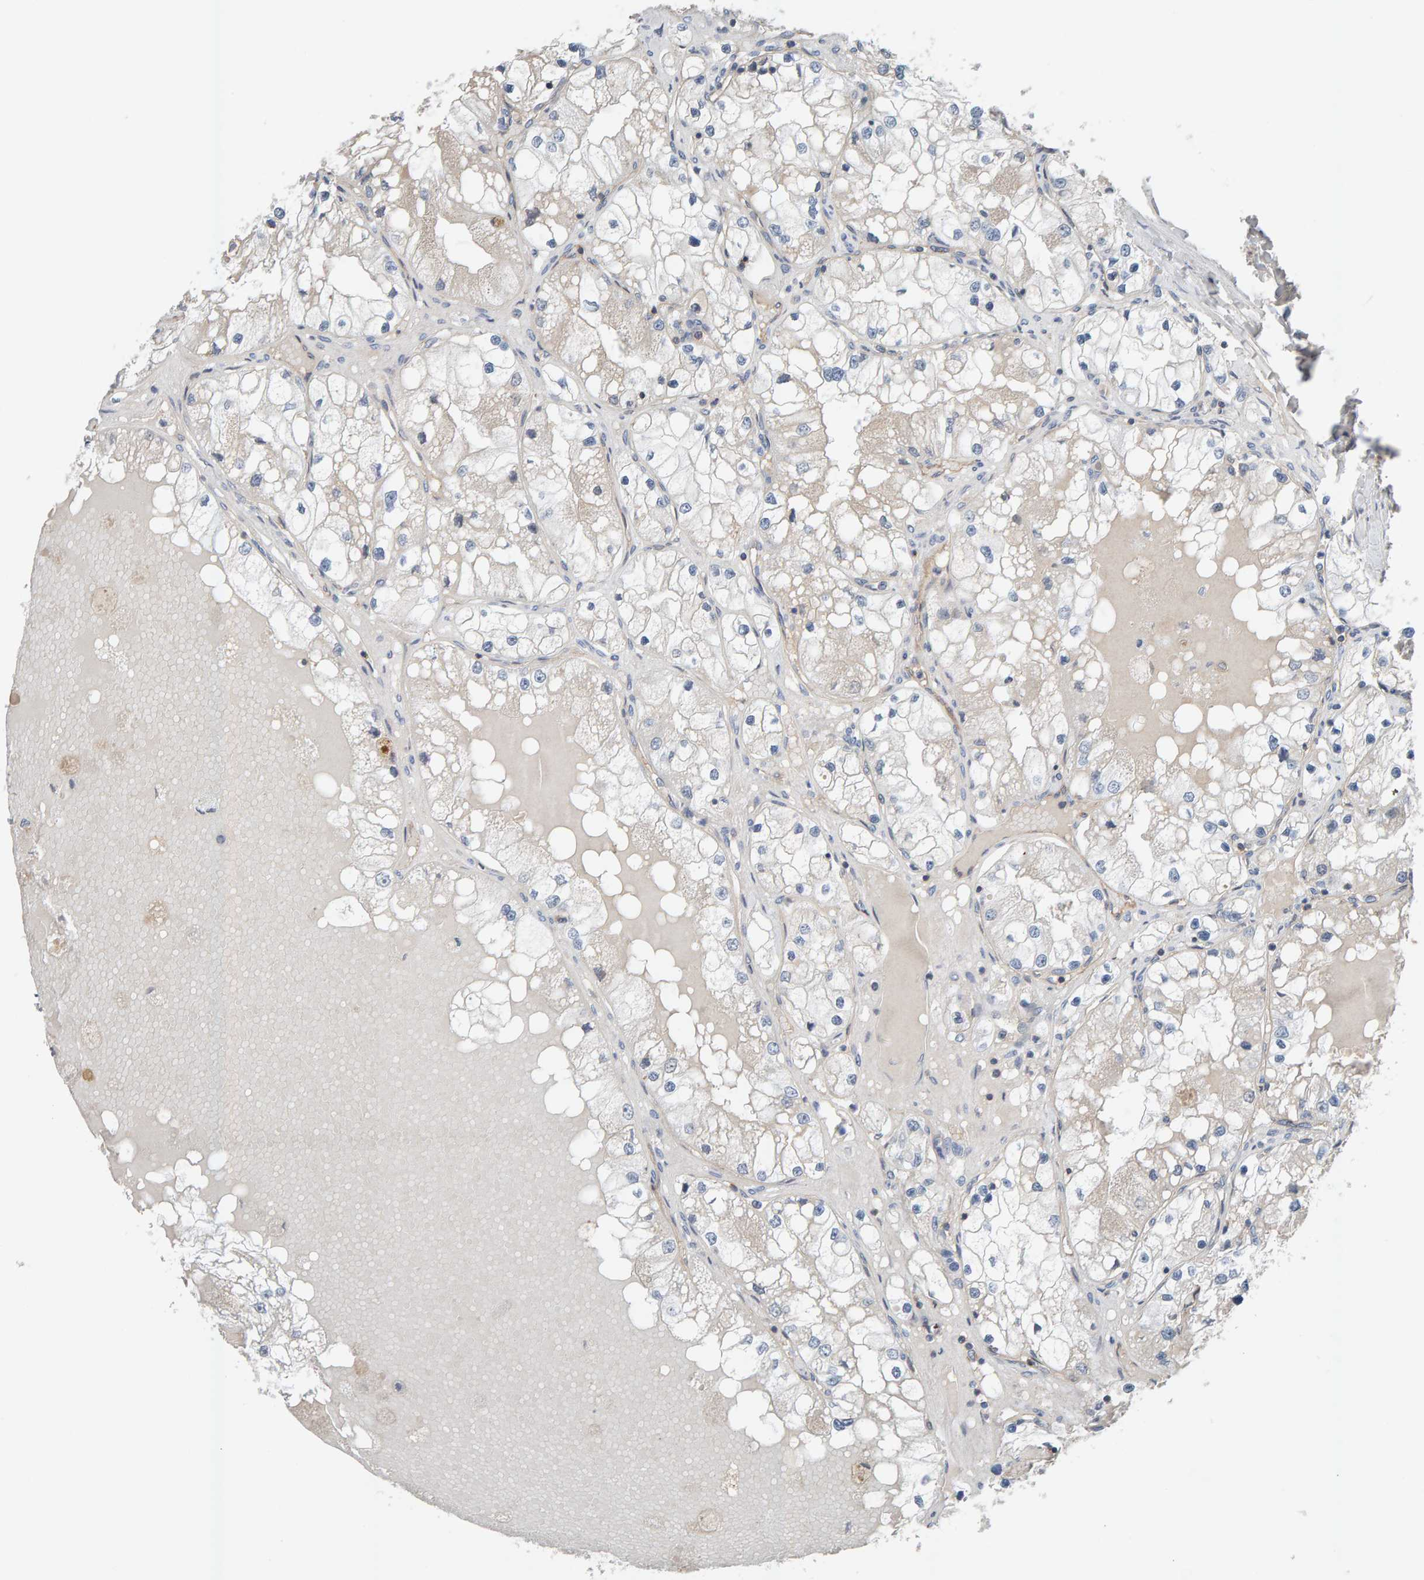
{"staining": {"intensity": "negative", "quantity": "none", "location": "none"}, "tissue": "renal cancer", "cell_type": "Tumor cells", "image_type": "cancer", "snomed": [{"axis": "morphology", "description": "Adenocarcinoma, NOS"}, {"axis": "topography", "description": "Kidney"}], "caption": "Tumor cells show no significant protein expression in renal cancer (adenocarcinoma).", "gene": "FYN", "patient": {"sex": "male", "age": 68}}